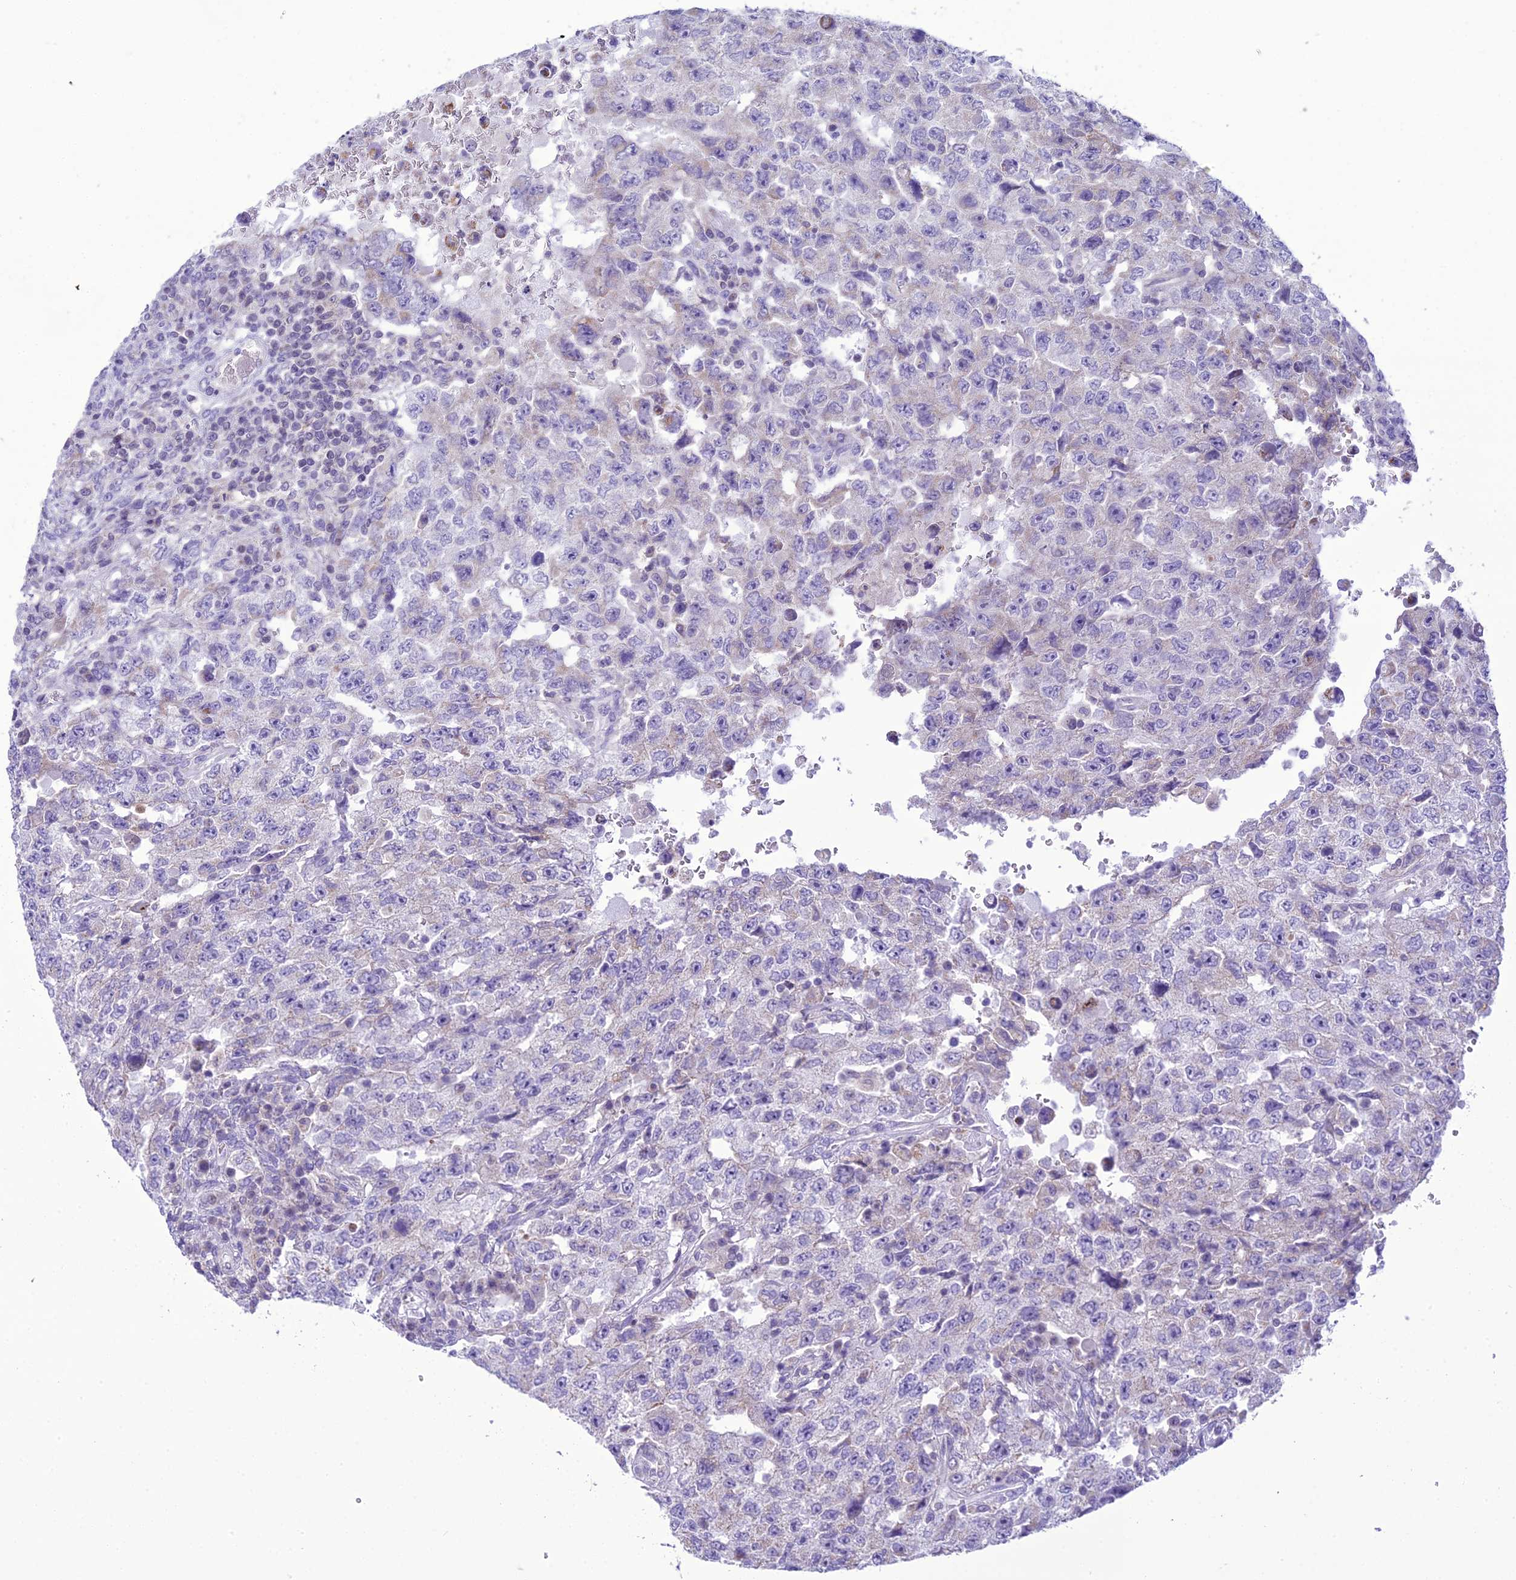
{"staining": {"intensity": "negative", "quantity": "none", "location": "none"}, "tissue": "testis cancer", "cell_type": "Tumor cells", "image_type": "cancer", "snomed": [{"axis": "morphology", "description": "Carcinoma, Embryonal, NOS"}, {"axis": "topography", "description": "Testis"}], "caption": "IHC histopathology image of human embryonal carcinoma (testis) stained for a protein (brown), which reveals no expression in tumor cells.", "gene": "B9D2", "patient": {"sex": "male", "age": 26}}